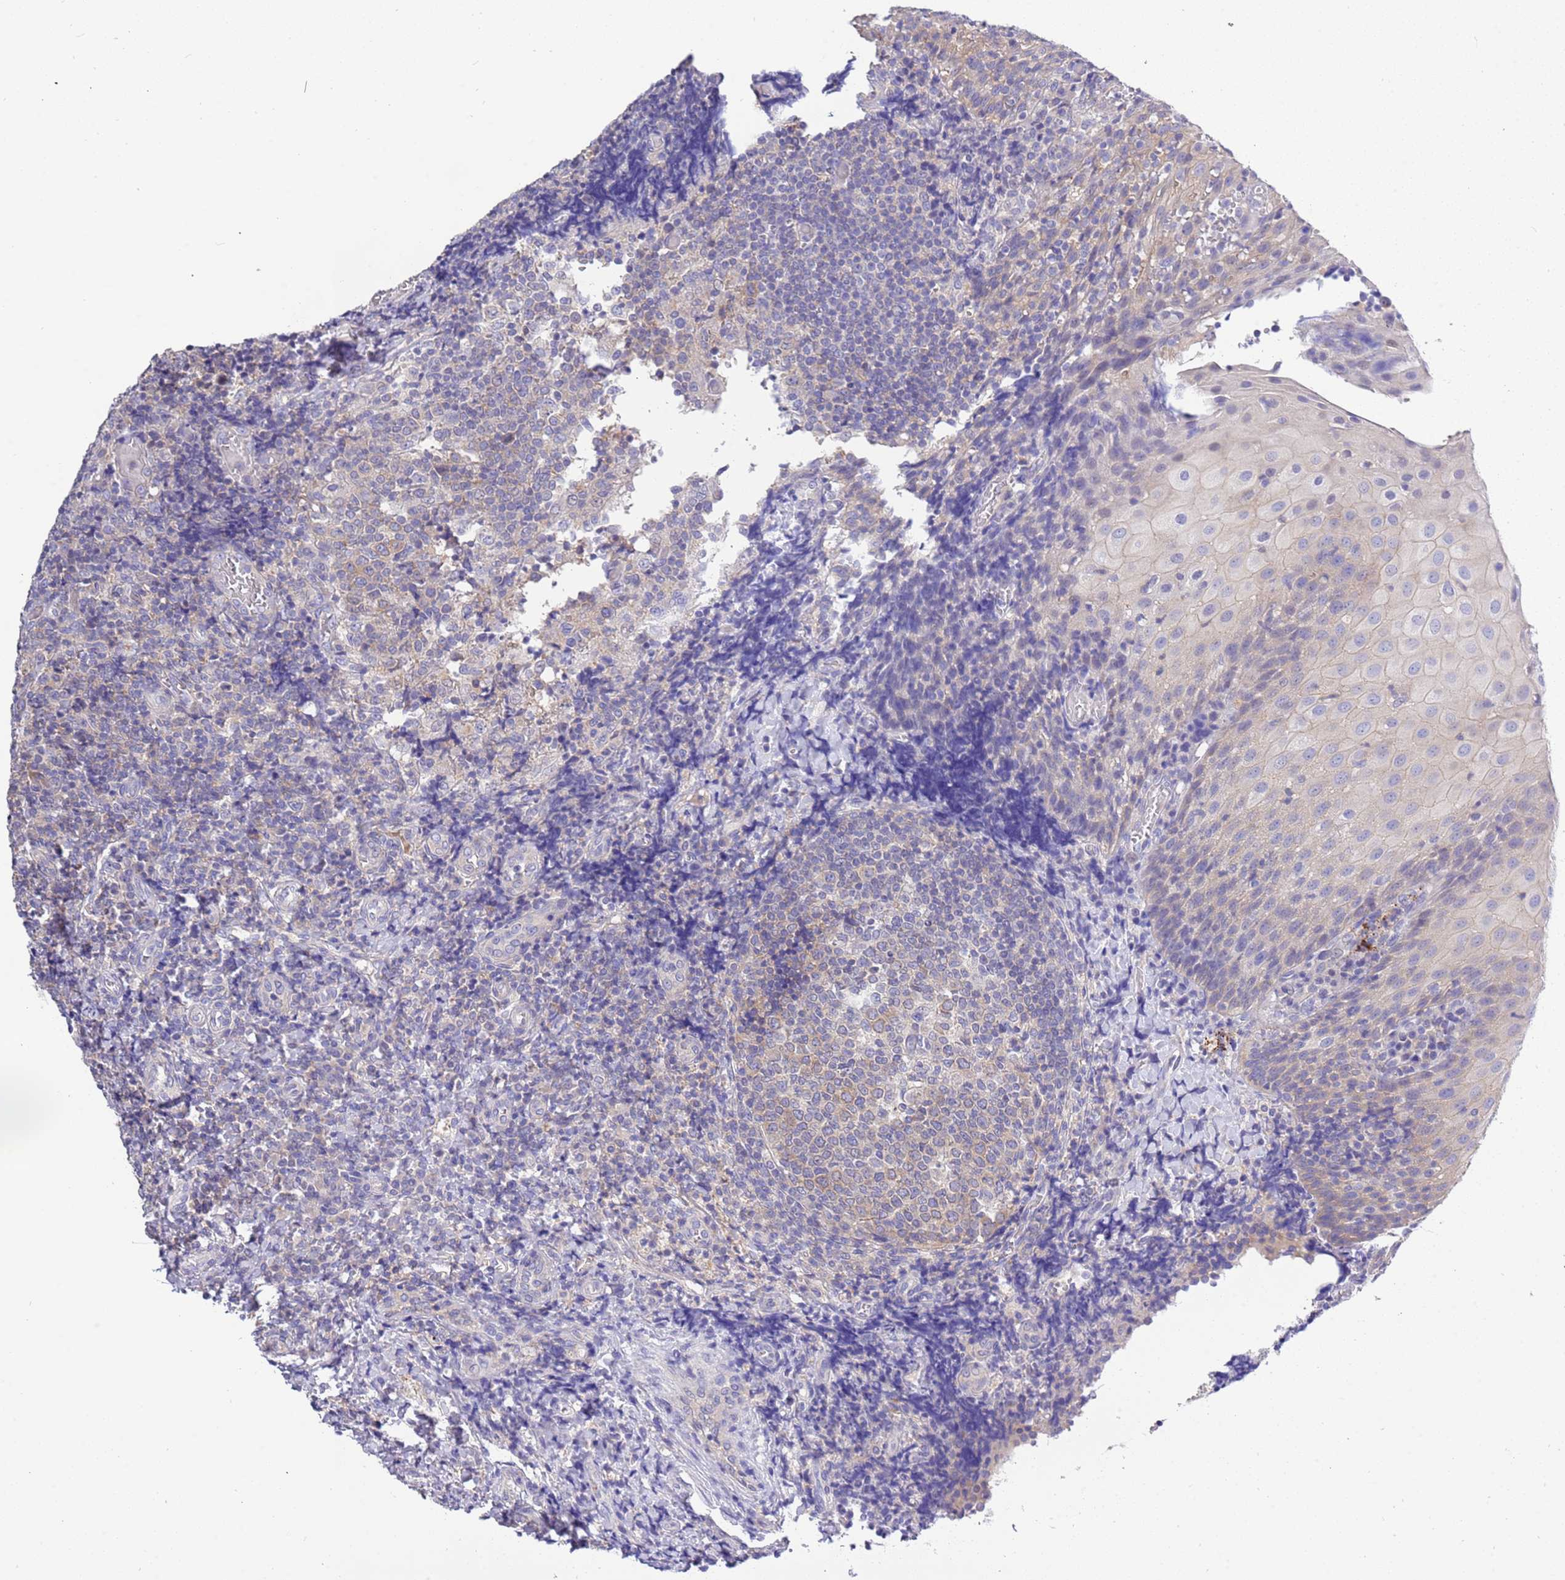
{"staining": {"intensity": "weak", "quantity": "<25%", "location": "cytoplasmic/membranous"}, "tissue": "tonsil", "cell_type": "Germinal center cells", "image_type": "normal", "snomed": [{"axis": "morphology", "description": "Normal tissue, NOS"}, {"axis": "topography", "description": "Tonsil"}], "caption": "The immunohistochemistry (IHC) image has no significant expression in germinal center cells of tonsil. The staining was performed using DAB (3,3'-diaminobenzidine) to visualize the protein expression in brown, while the nuclei were stained in blue with hematoxylin (Magnification: 20x).", "gene": "STIP1", "patient": {"sex": "female", "age": 19}}